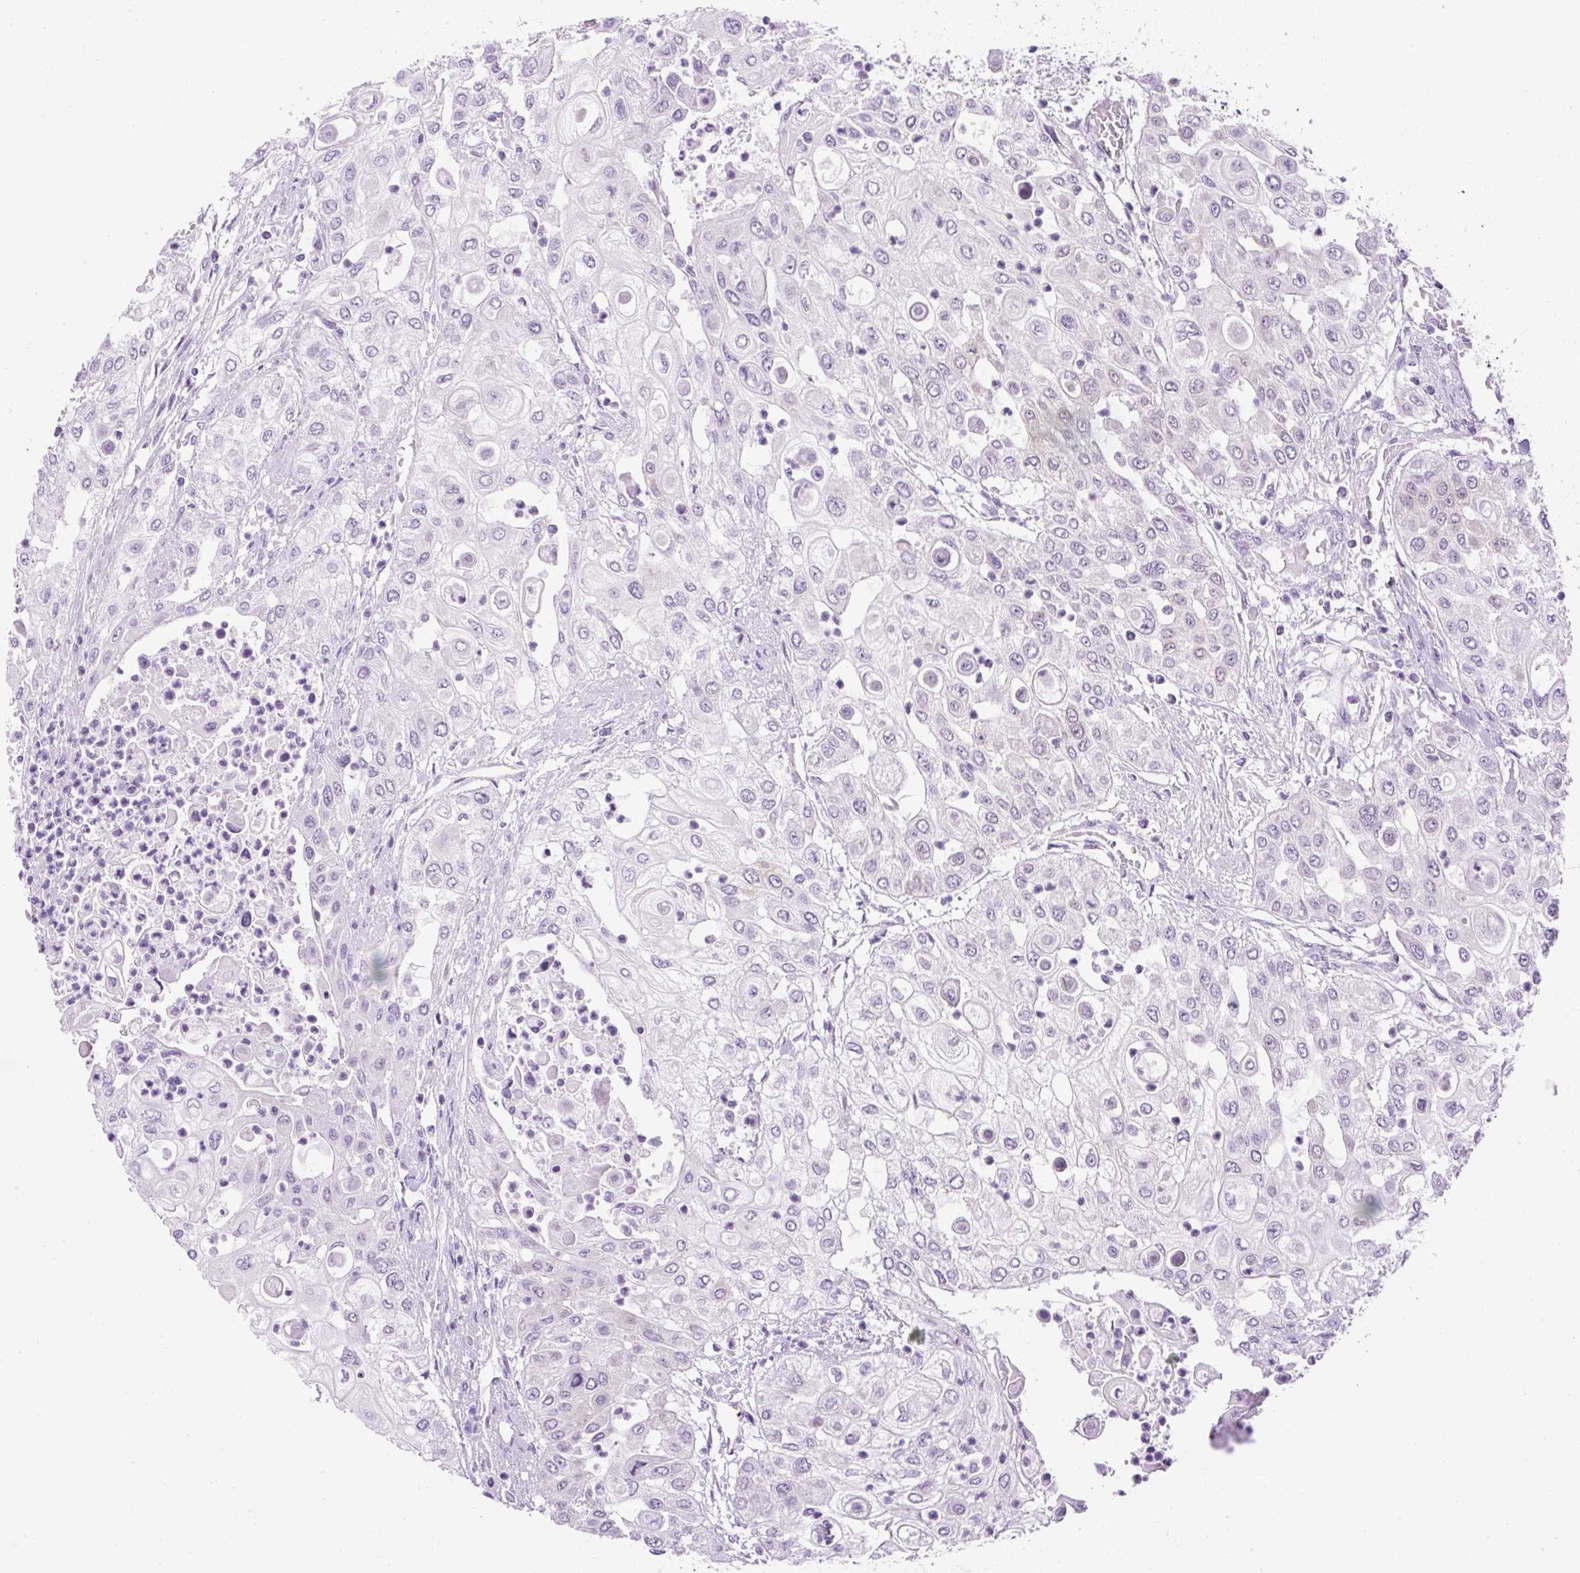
{"staining": {"intensity": "negative", "quantity": "none", "location": "none"}, "tissue": "urothelial cancer", "cell_type": "Tumor cells", "image_type": "cancer", "snomed": [{"axis": "morphology", "description": "Urothelial carcinoma, High grade"}, {"axis": "topography", "description": "Urinary bladder"}], "caption": "Photomicrograph shows no significant protein positivity in tumor cells of high-grade urothelial carcinoma.", "gene": "RHBDD2", "patient": {"sex": "female", "age": 79}}